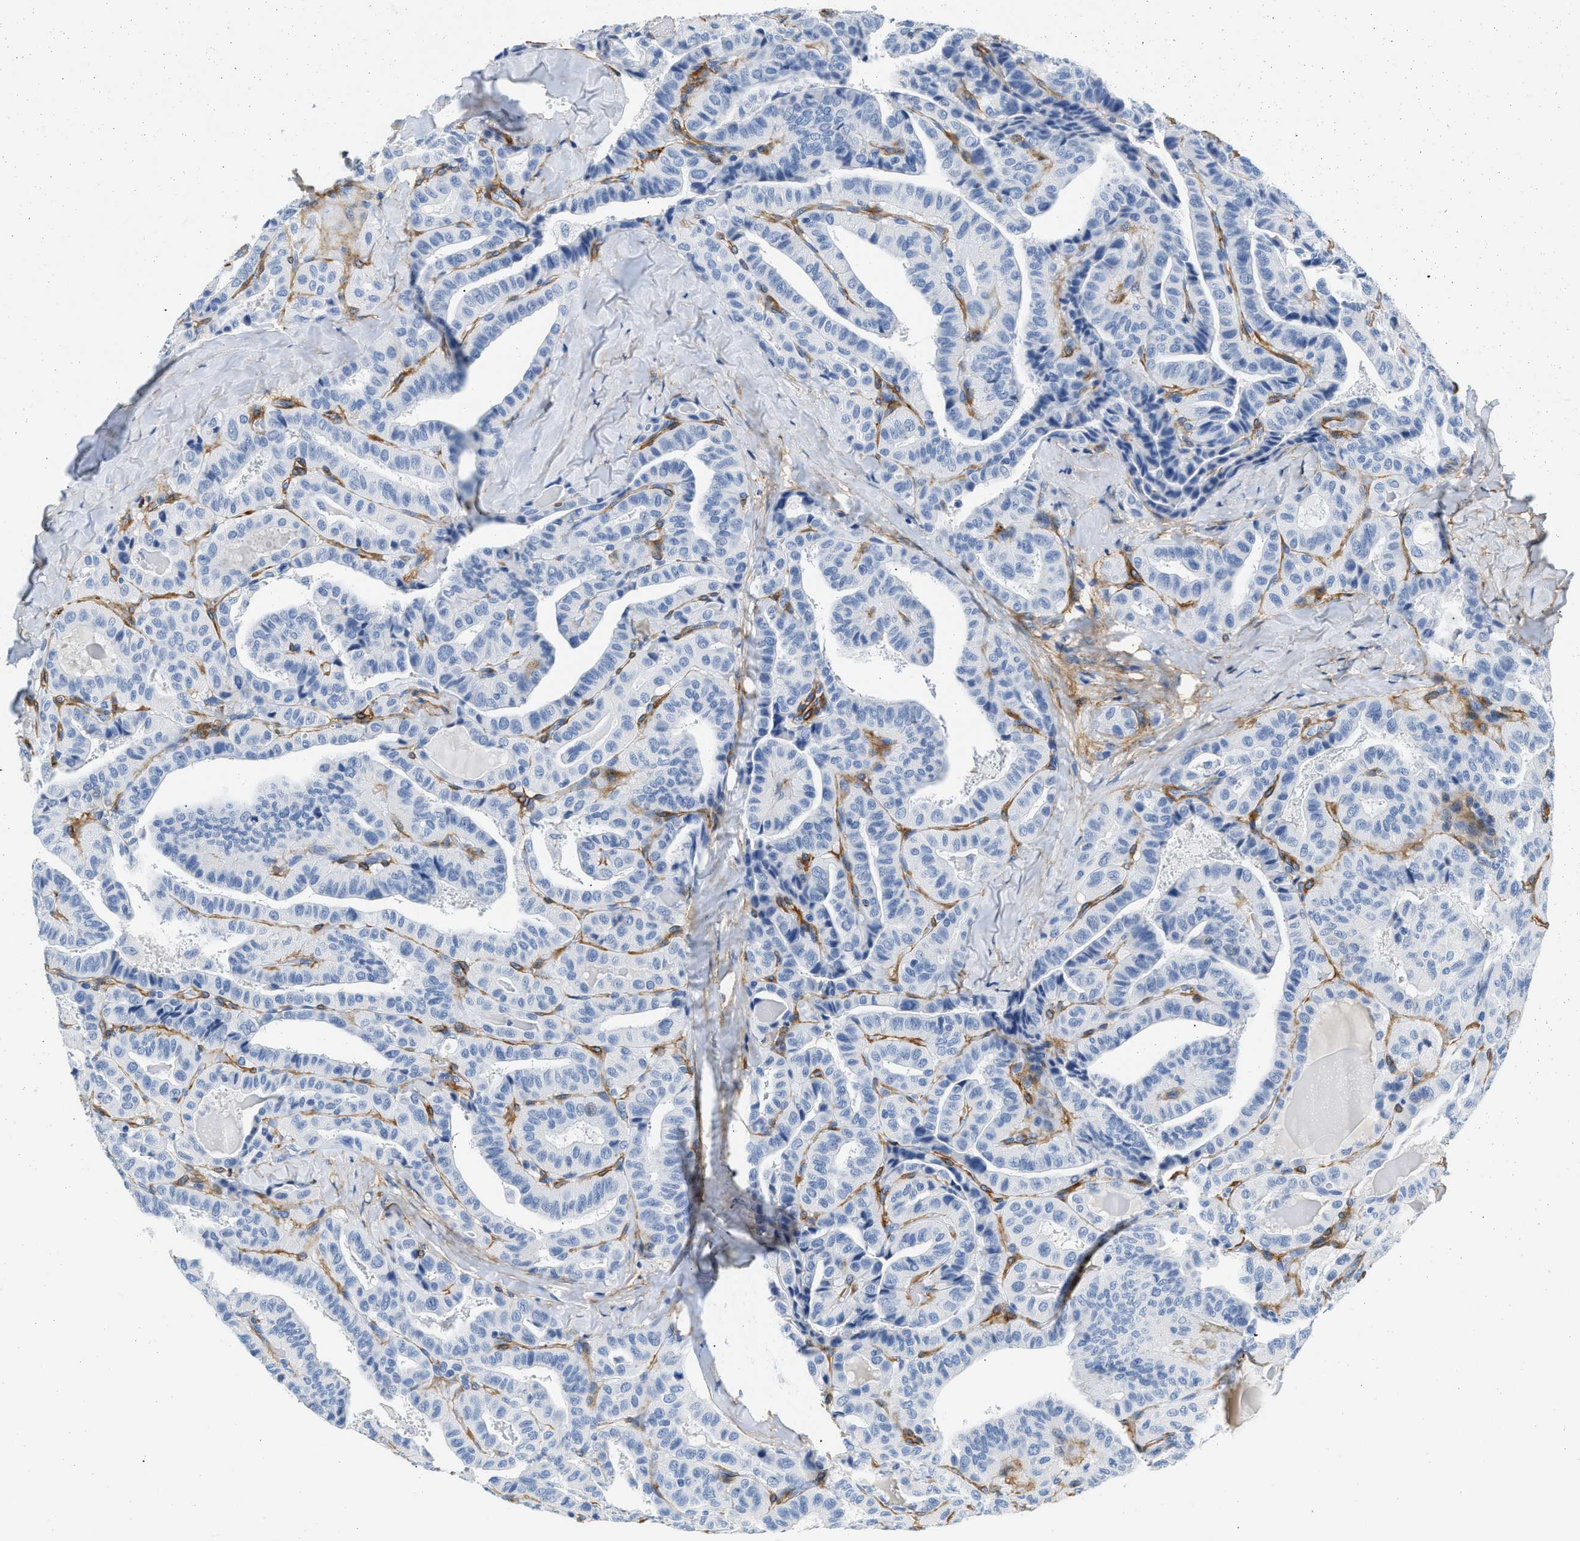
{"staining": {"intensity": "negative", "quantity": "none", "location": "none"}, "tissue": "thyroid cancer", "cell_type": "Tumor cells", "image_type": "cancer", "snomed": [{"axis": "morphology", "description": "Papillary adenocarcinoma, NOS"}, {"axis": "topography", "description": "Thyroid gland"}], "caption": "This is a micrograph of IHC staining of thyroid cancer, which shows no staining in tumor cells. (DAB immunohistochemistry (IHC) visualized using brightfield microscopy, high magnification).", "gene": "PDGFRB", "patient": {"sex": "male", "age": 77}}